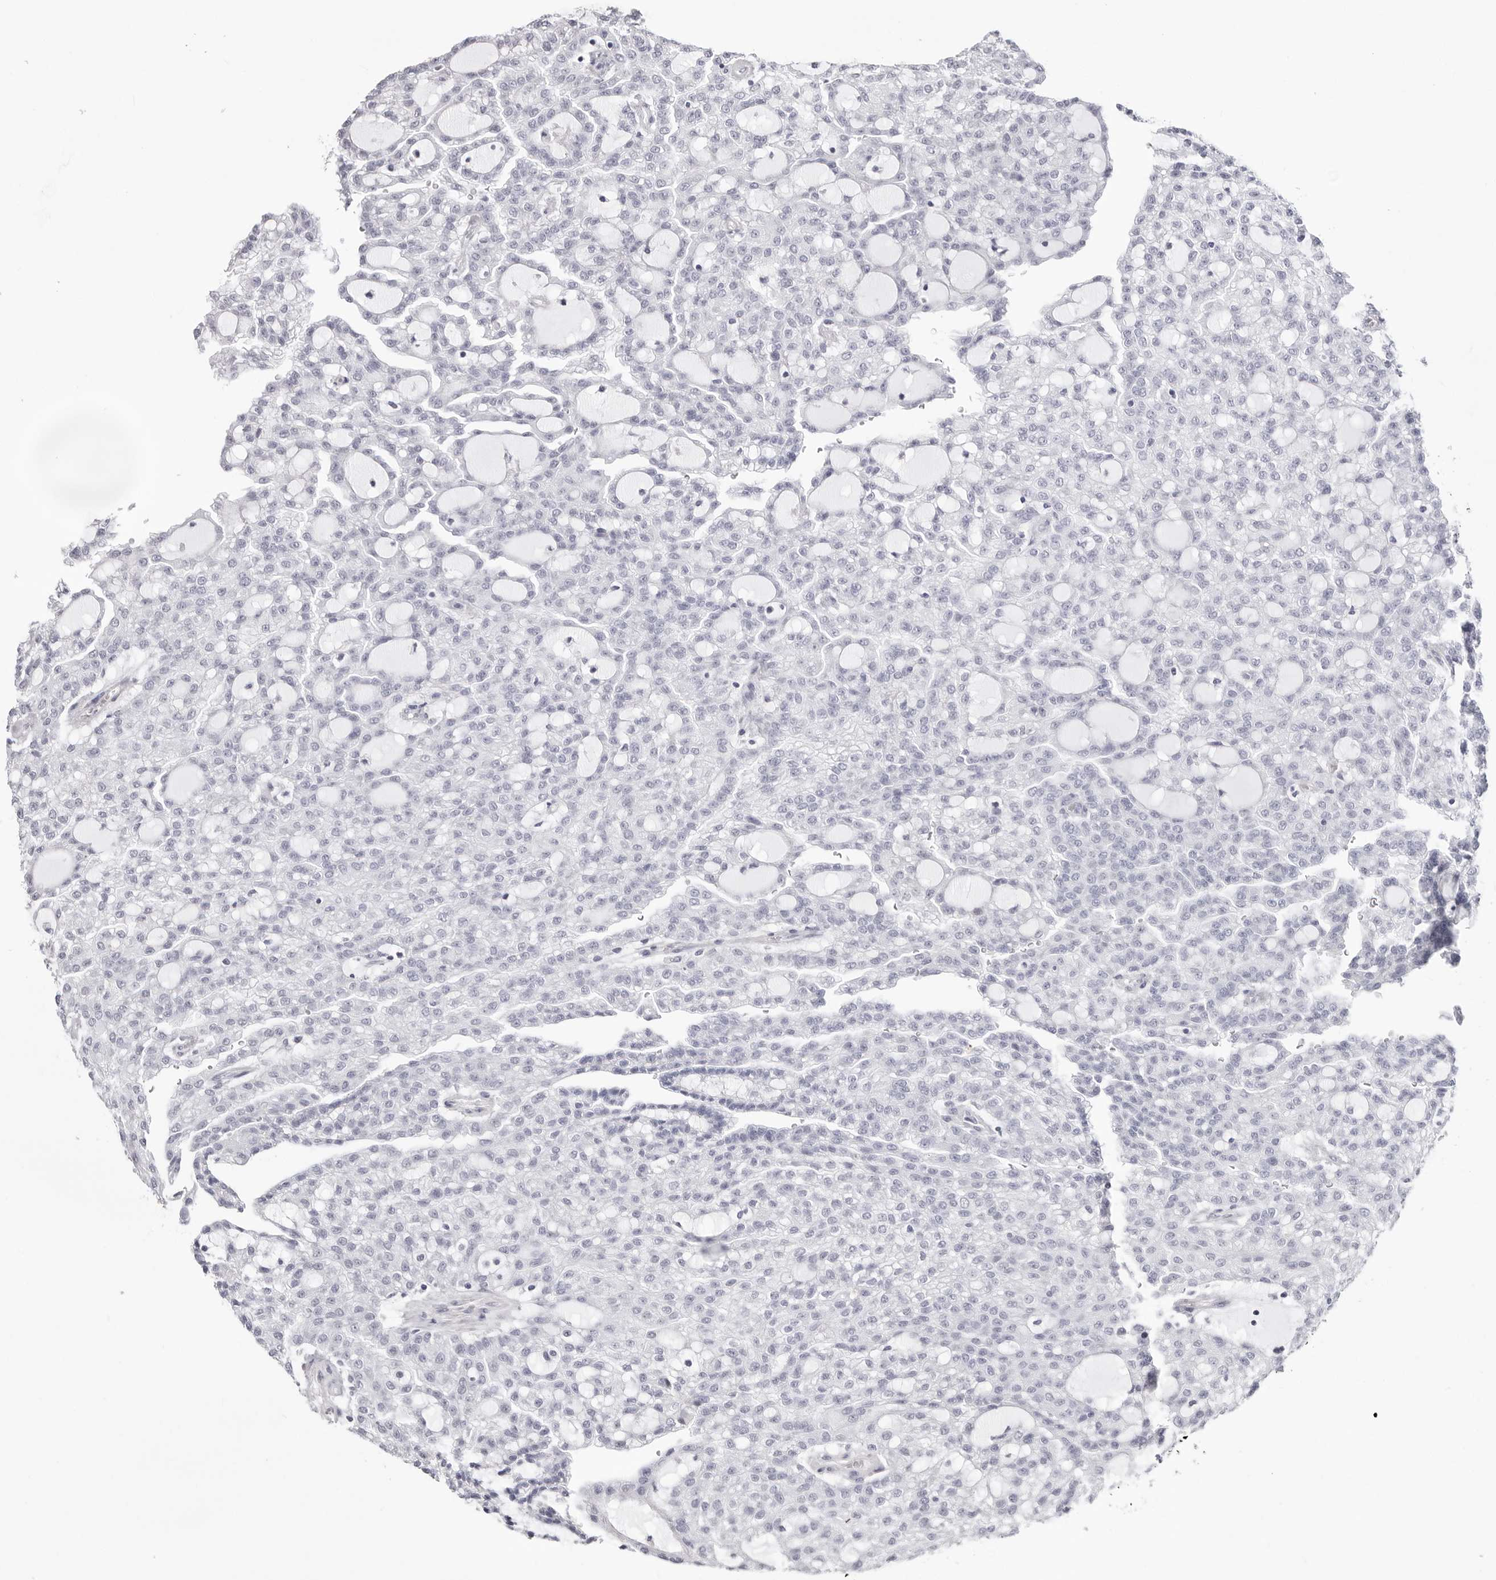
{"staining": {"intensity": "negative", "quantity": "none", "location": "none"}, "tissue": "renal cancer", "cell_type": "Tumor cells", "image_type": "cancer", "snomed": [{"axis": "morphology", "description": "Adenocarcinoma, NOS"}, {"axis": "topography", "description": "Kidney"}], "caption": "The photomicrograph shows no significant positivity in tumor cells of renal cancer. The staining was performed using DAB (3,3'-diaminobenzidine) to visualize the protein expression in brown, while the nuclei were stained in blue with hematoxylin (Magnification: 20x).", "gene": "INSL3", "patient": {"sex": "male", "age": 63}}